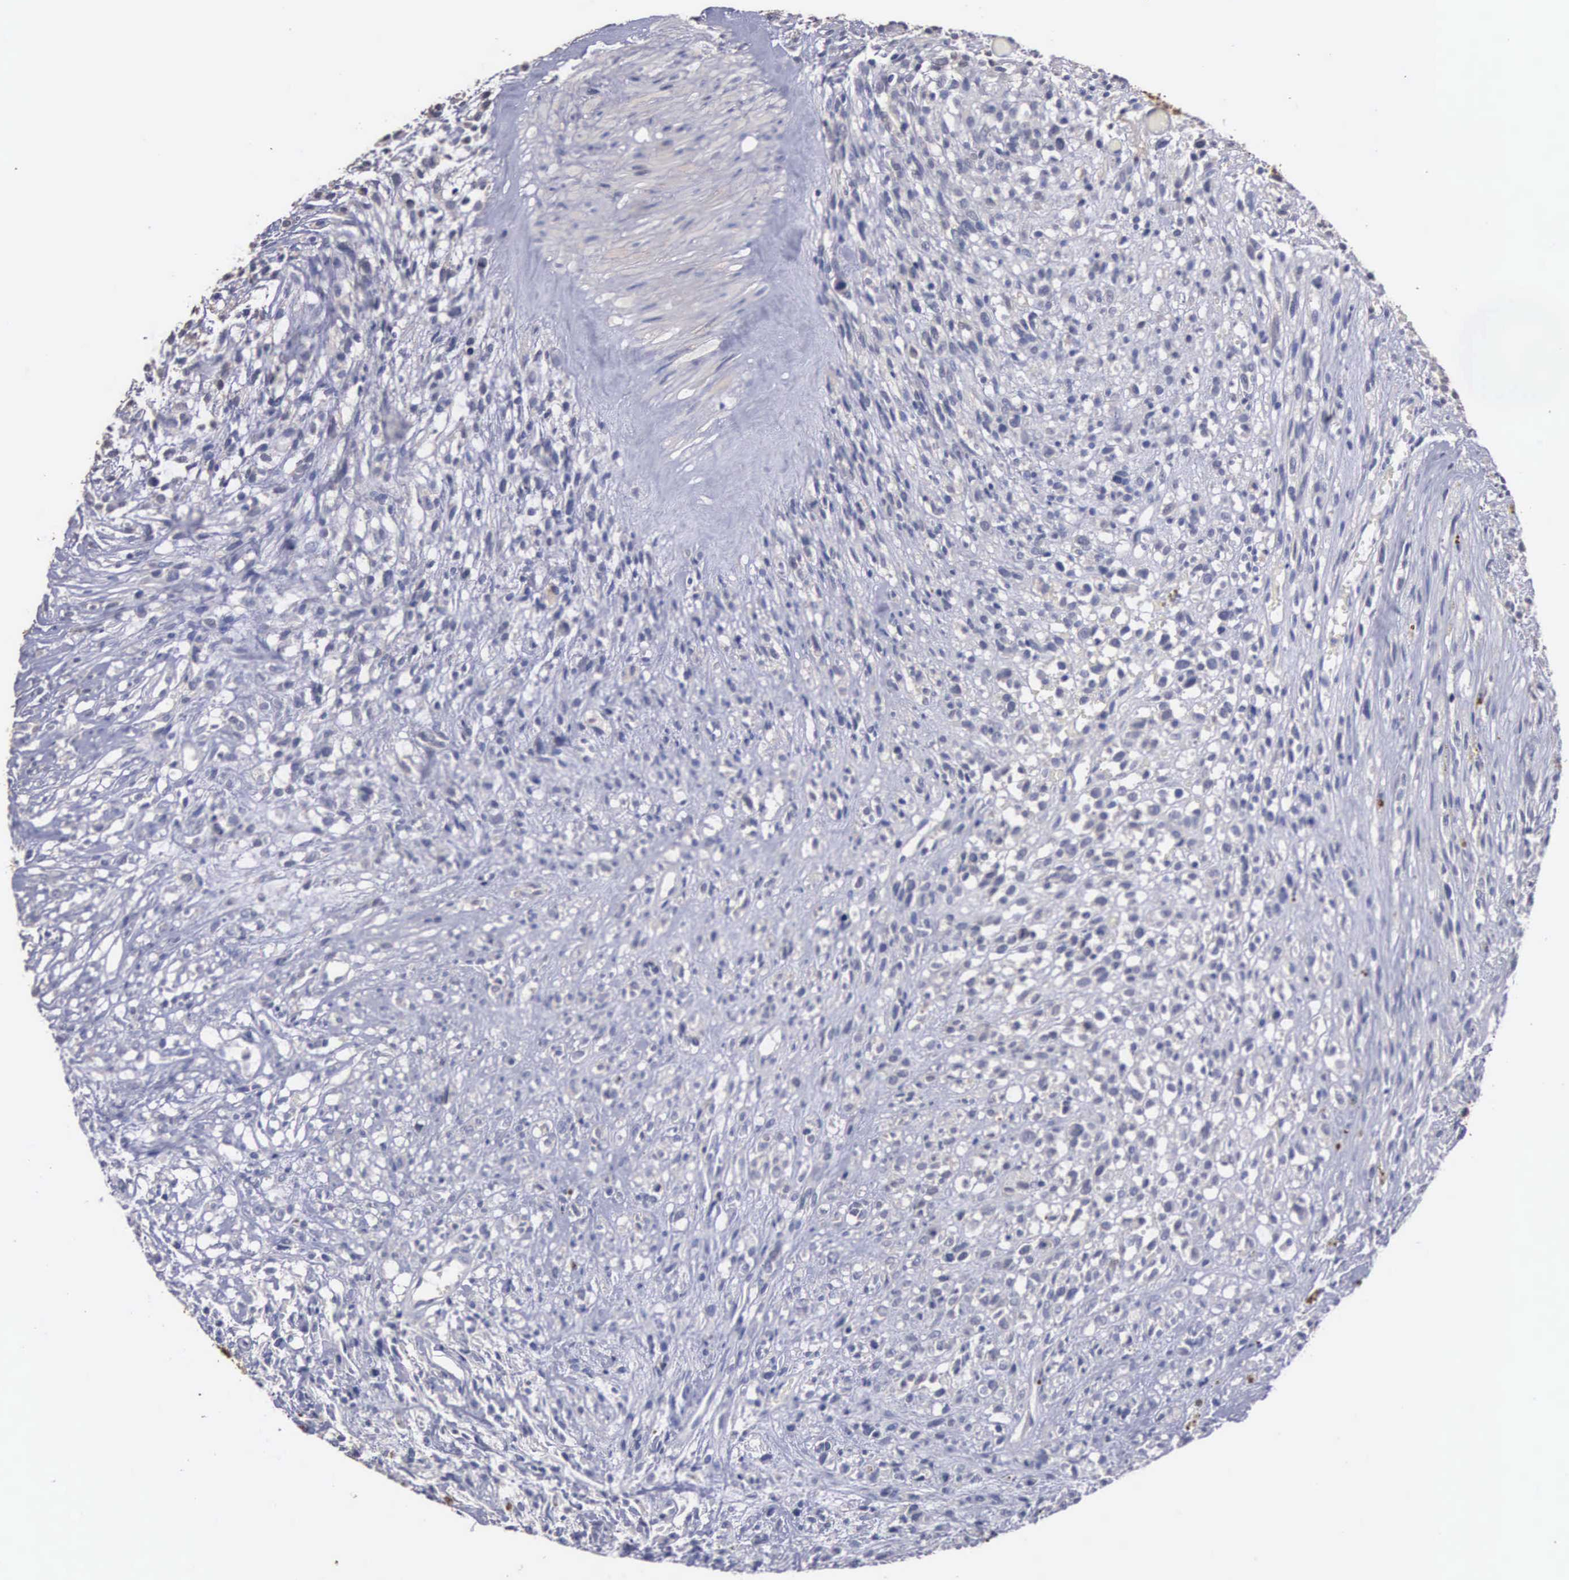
{"staining": {"intensity": "negative", "quantity": "none", "location": "none"}, "tissue": "glioma", "cell_type": "Tumor cells", "image_type": "cancer", "snomed": [{"axis": "morphology", "description": "Glioma, malignant, High grade"}, {"axis": "topography", "description": "Brain"}], "caption": "Protein analysis of glioma exhibits no significant expression in tumor cells. (Stains: DAB (3,3'-diaminobenzidine) immunohistochemistry (IHC) with hematoxylin counter stain, Microscopy: brightfield microscopy at high magnification).", "gene": "ENO3", "patient": {"sex": "male", "age": 66}}